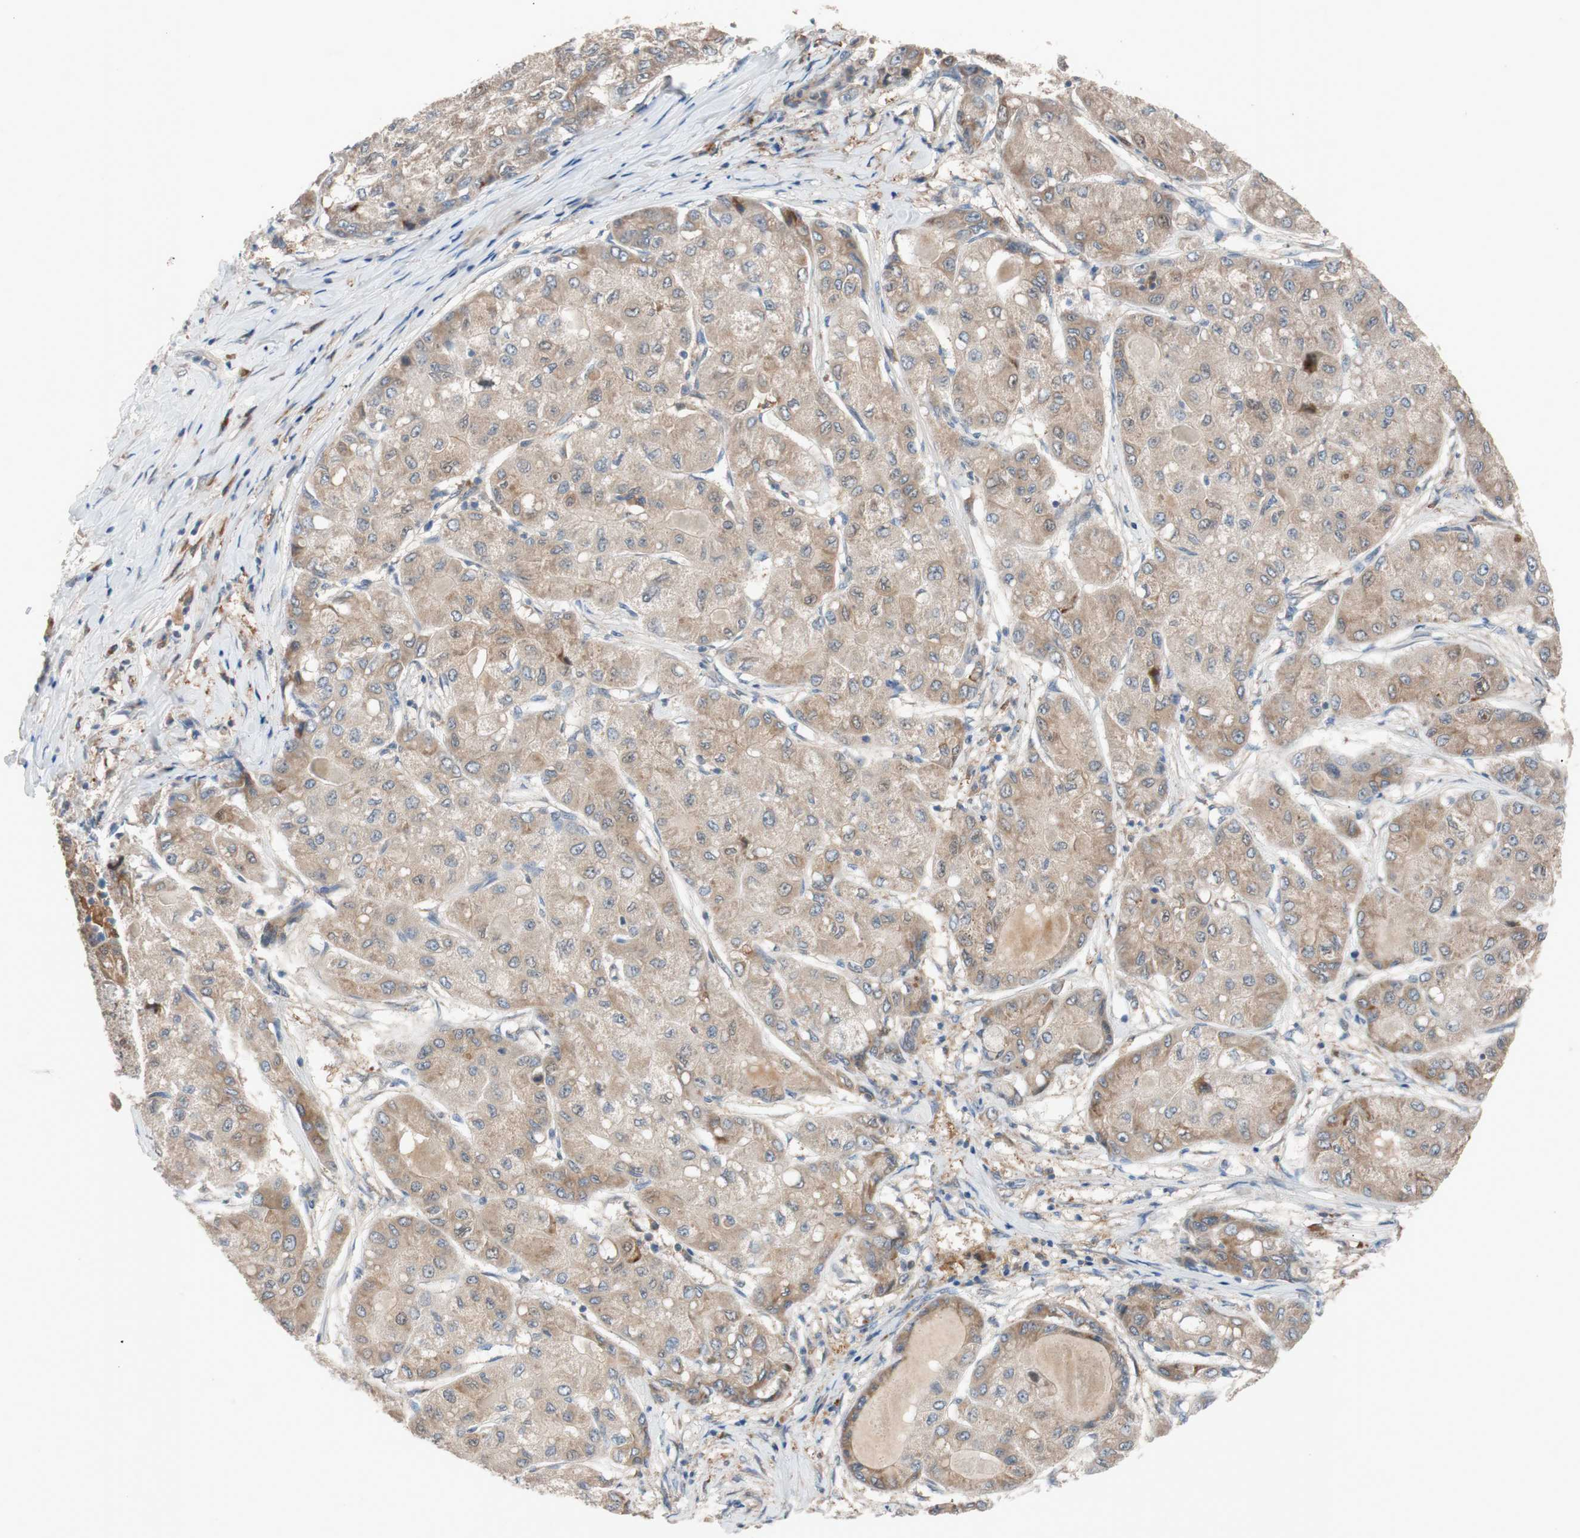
{"staining": {"intensity": "moderate", "quantity": ">75%", "location": "cytoplasmic/membranous"}, "tissue": "liver cancer", "cell_type": "Tumor cells", "image_type": "cancer", "snomed": [{"axis": "morphology", "description": "Carcinoma, Hepatocellular, NOS"}, {"axis": "topography", "description": "Liver"}], "caption": "Protein staining of liver hepatocellular carcinoma tissue shows moderate cytoplasmic/membranous expression in approximately >75% of tumor cells.", "gene": "FAAH", "patient": {"sex": "male", "age": 80}}